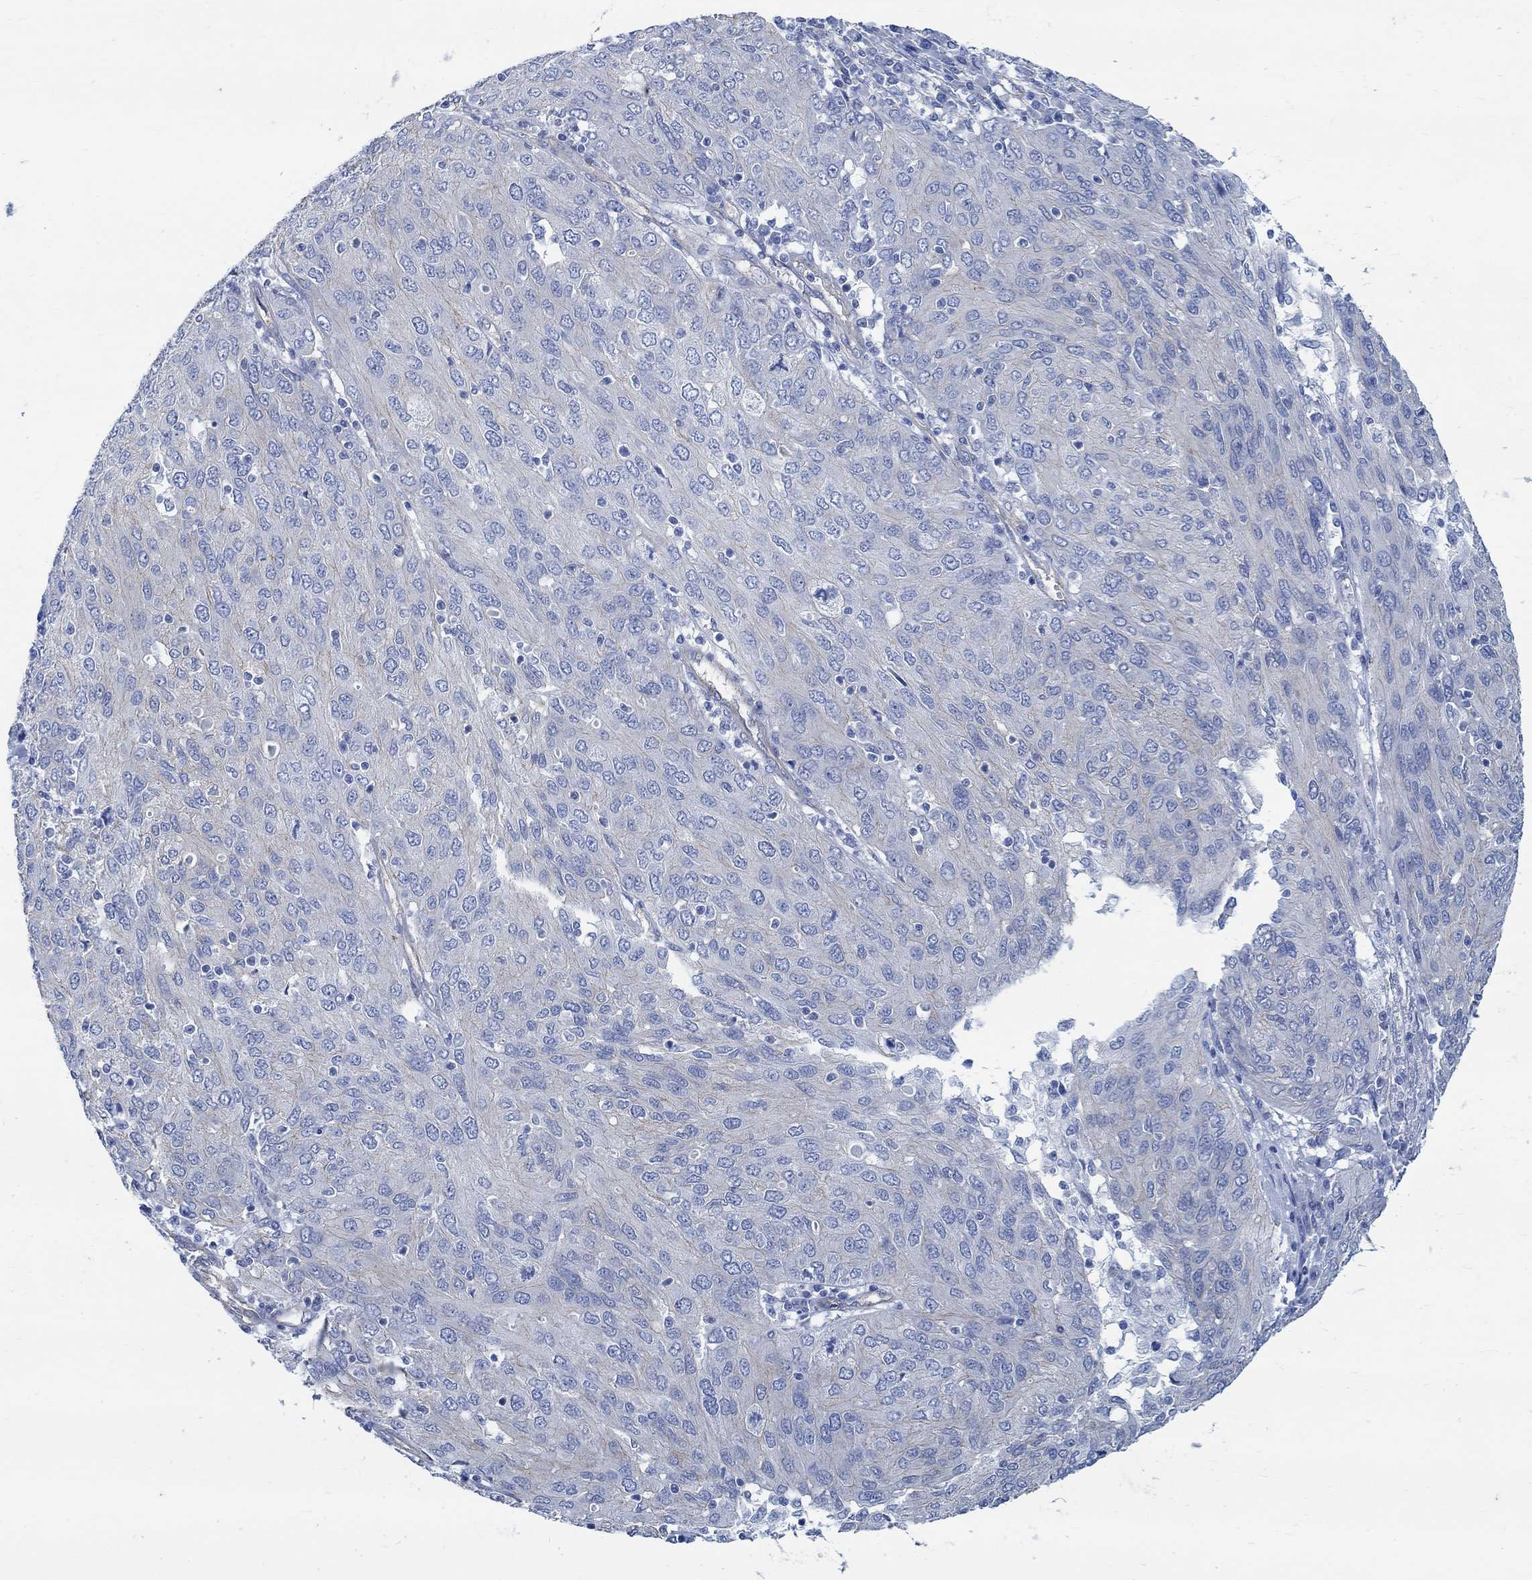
{"staining": {"intensity": "weak", "quantity": "<25%", "location": "cytoplasmic/membranous"}, "tissue": "ovarian cancer", "cell_type": "Tumor cells", "image_type": "cancer", "snomed": [{"axis": "morphology", "description": "Carcinoma, endometroid"}, {"axis": "topography", "description": "Ovary"}], "caption": "DAB (3,3'-diaminobenzidine) immunohistochemical staining of human endometroid carcinoma (ovarian) demonstrates no significant positivity in tumor cells.", "gene": "TMEM198", "patient": {"sex": "female", "age": 50}}